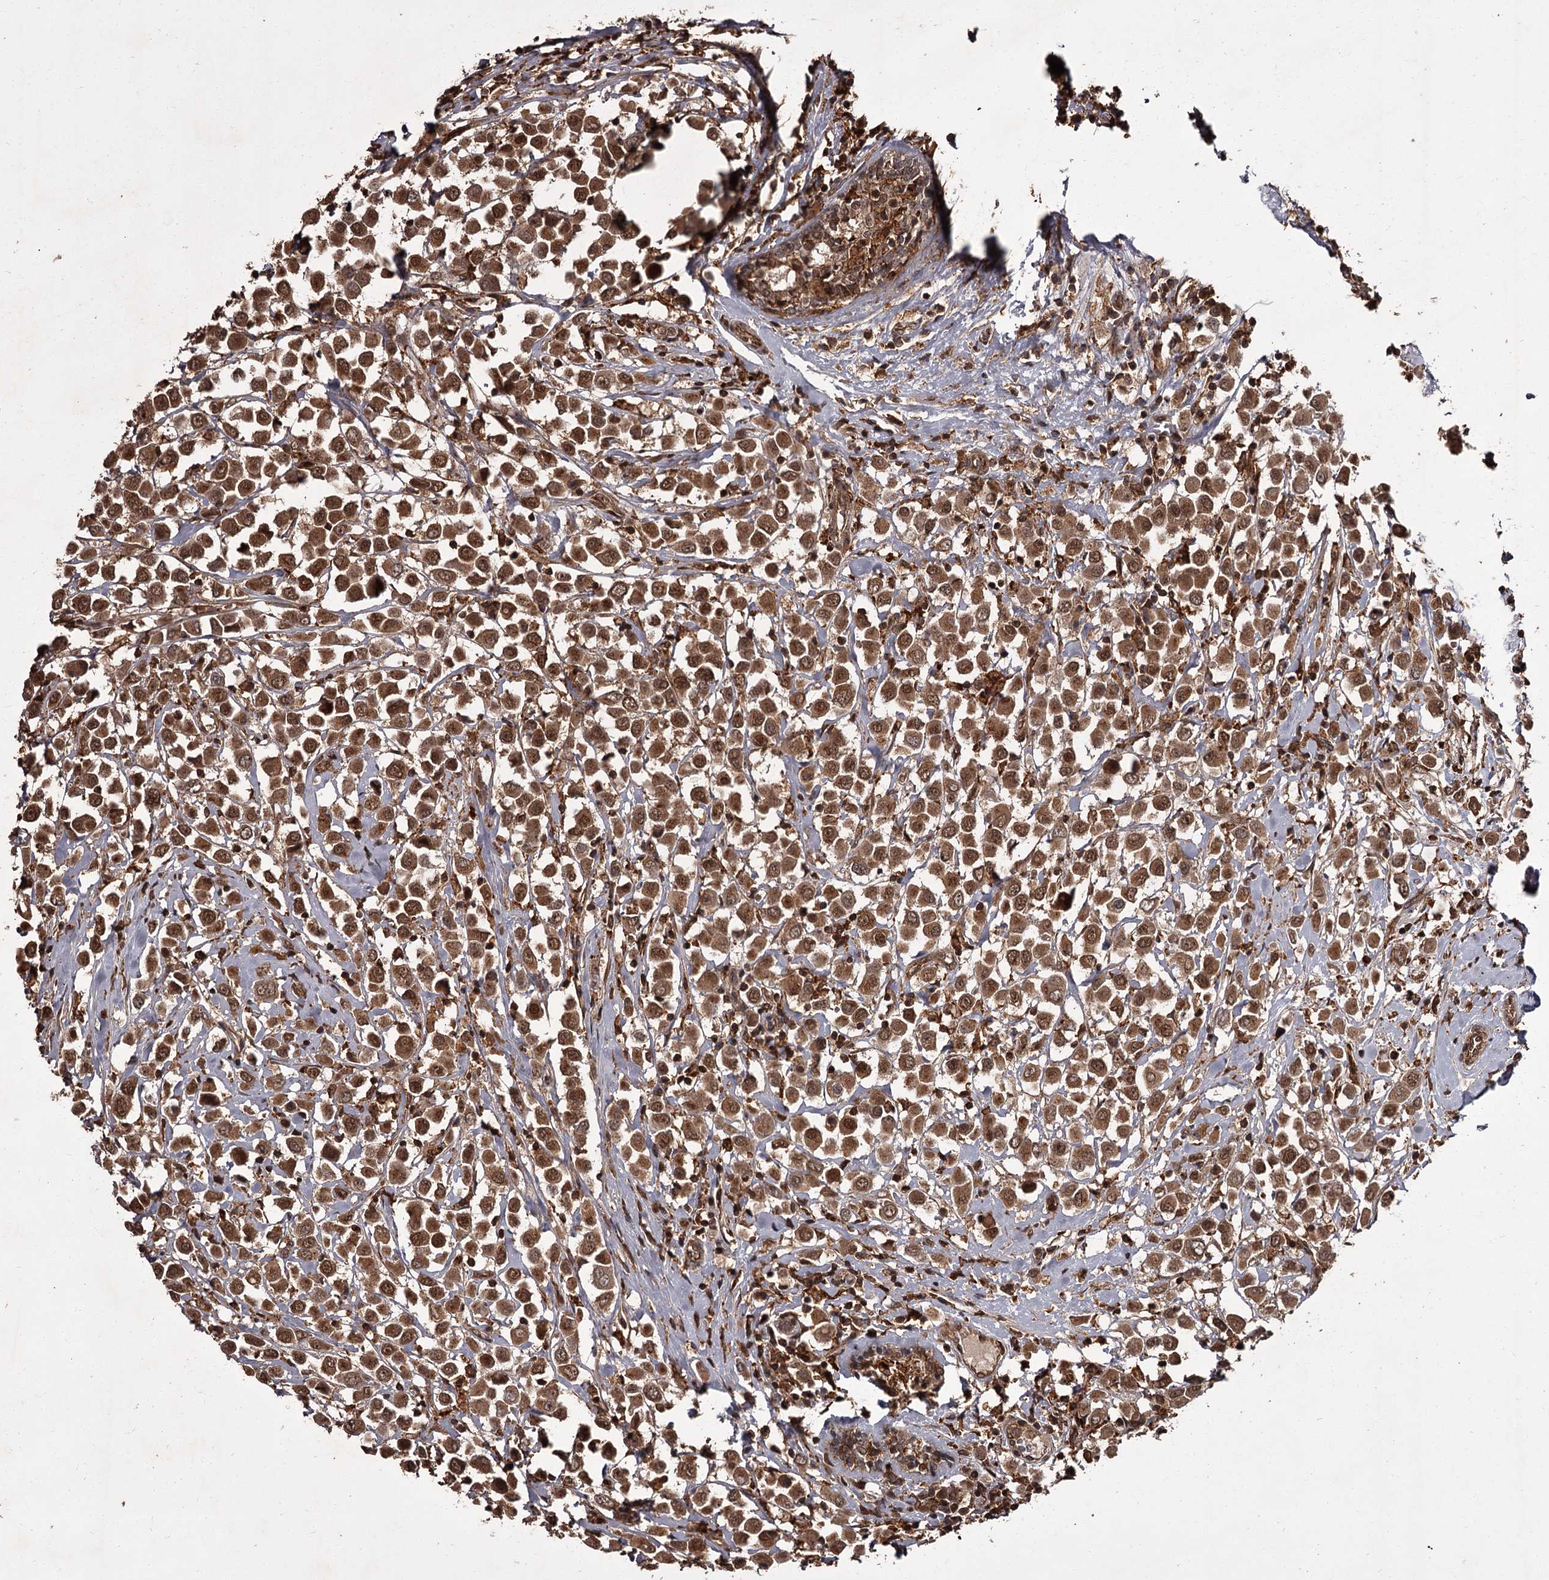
{"staining": {"intensity": "moderate", "quantity": ">75%", "location": "cytoplasmic/membranous,nuclear"}, "tissue": "breast cancer", "cell_type": "Tumor cells", "image_type": "cancer", "snomed": [{"axis": "morphology", "description": "Duct carcinoma"}, {"axis": "topography", "description": "Breast"}], "caption": "Breast cancer (infiltrating ductal carcinoma) stained for a protein (brown) displays moderate cytoplasmic/membranous and nuclear positive positivity in about >75% of tumor cells.", "gene": "TBC1D23", "patient": {"sex": "female", "age": 61}}